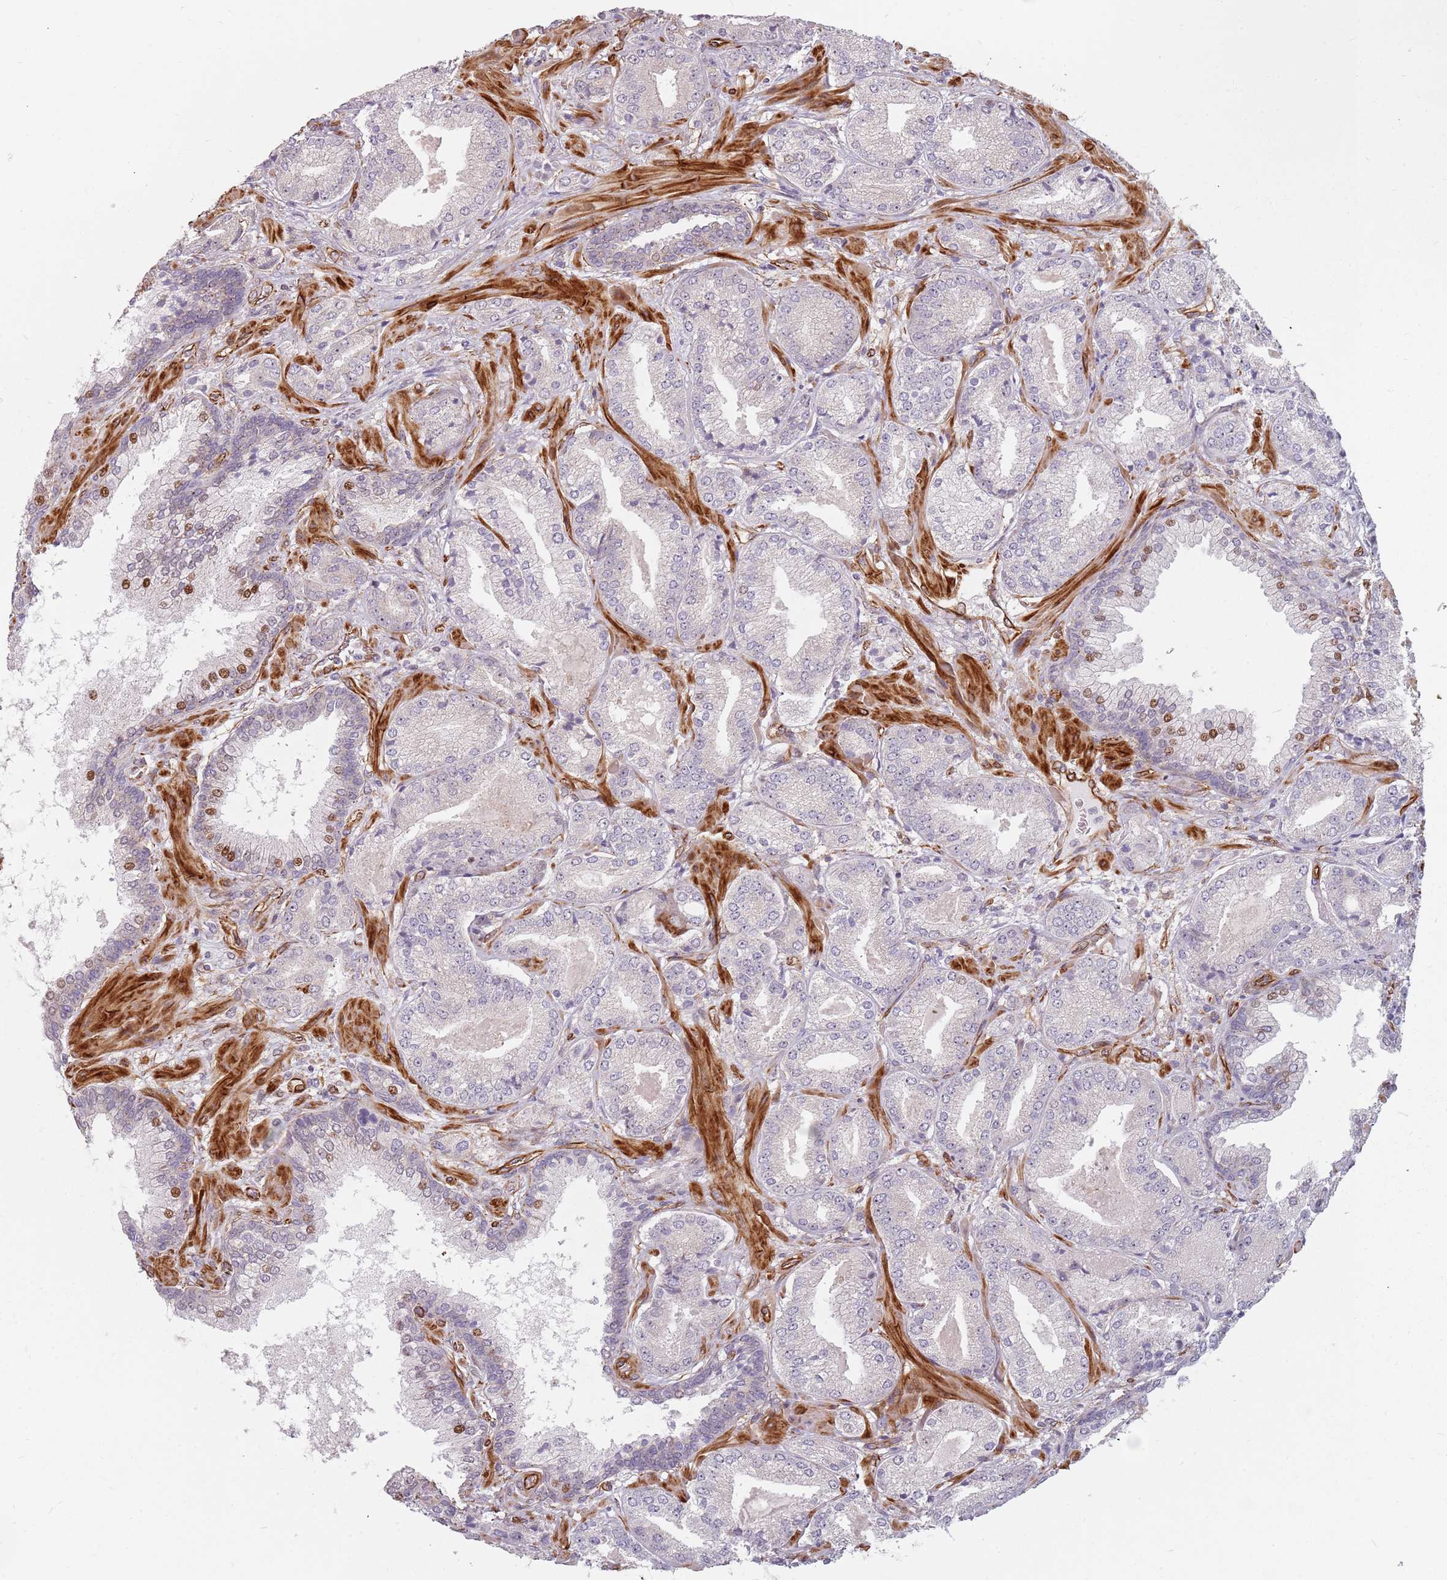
{"staining": {"intensity": "negative", "quantity": "none", "location": "none"}, "tissue": "prostate cancer", "cell_type": "Tumor cells", "image_type": "cancer", "snomed": [{"axis": "morphology", "description": "Adenocarcinoma, High grade"}, {"axis": "topography", "description": "Prostate"}], "caption": "A high-resolution micrograph shows immunohistochemistry (IHC) staining of prostate cancer, which exhibits no significant positivity in tumor cells.", "gene": "GAS2L3", "patient": {"sex": "male", "age": 63}}